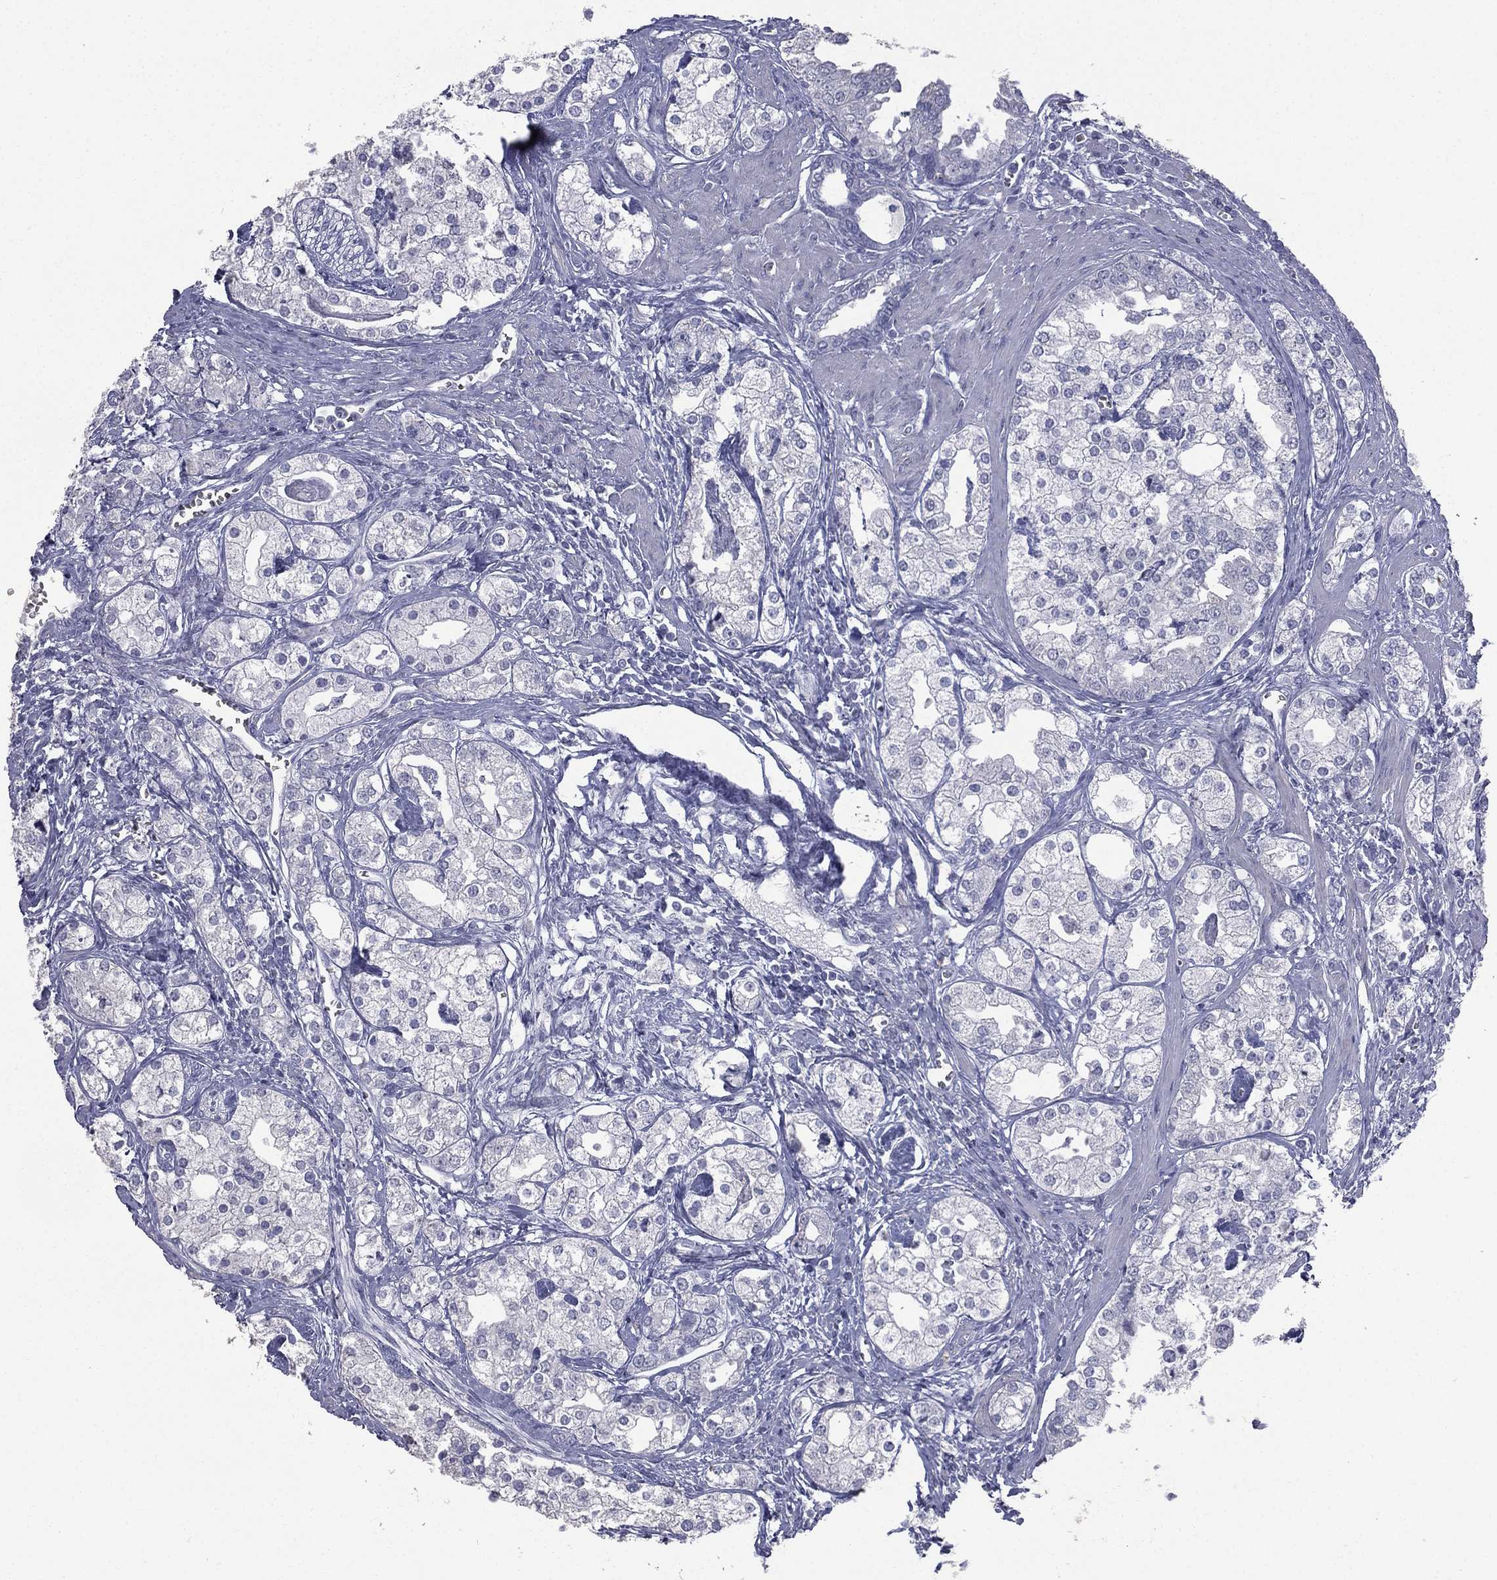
{"staining": {"intensity": "negative", "quantity": "none", "location": "none"}, "tissue": "prostate cancer", "cell_type": "Tumor cells", "image_type": "cancer", "snomed": [{"axis": "morphology", "description": "Adenocarcinoma, NOS"}, {"axis": "topography", "description": "Prostate and seminal vesicle, NOS"}, {"axis": "topography", "description": "Prostate"}], "caption": "Protein analysis of prostate cancer (adenocarcinoma) demonstrates no significant positivity in tumor cells. (Immunohistochemistry, brightfield microscopy, high magnification).", "gene": "ESX1", "patient": {"sex": "male", "age": 62}}